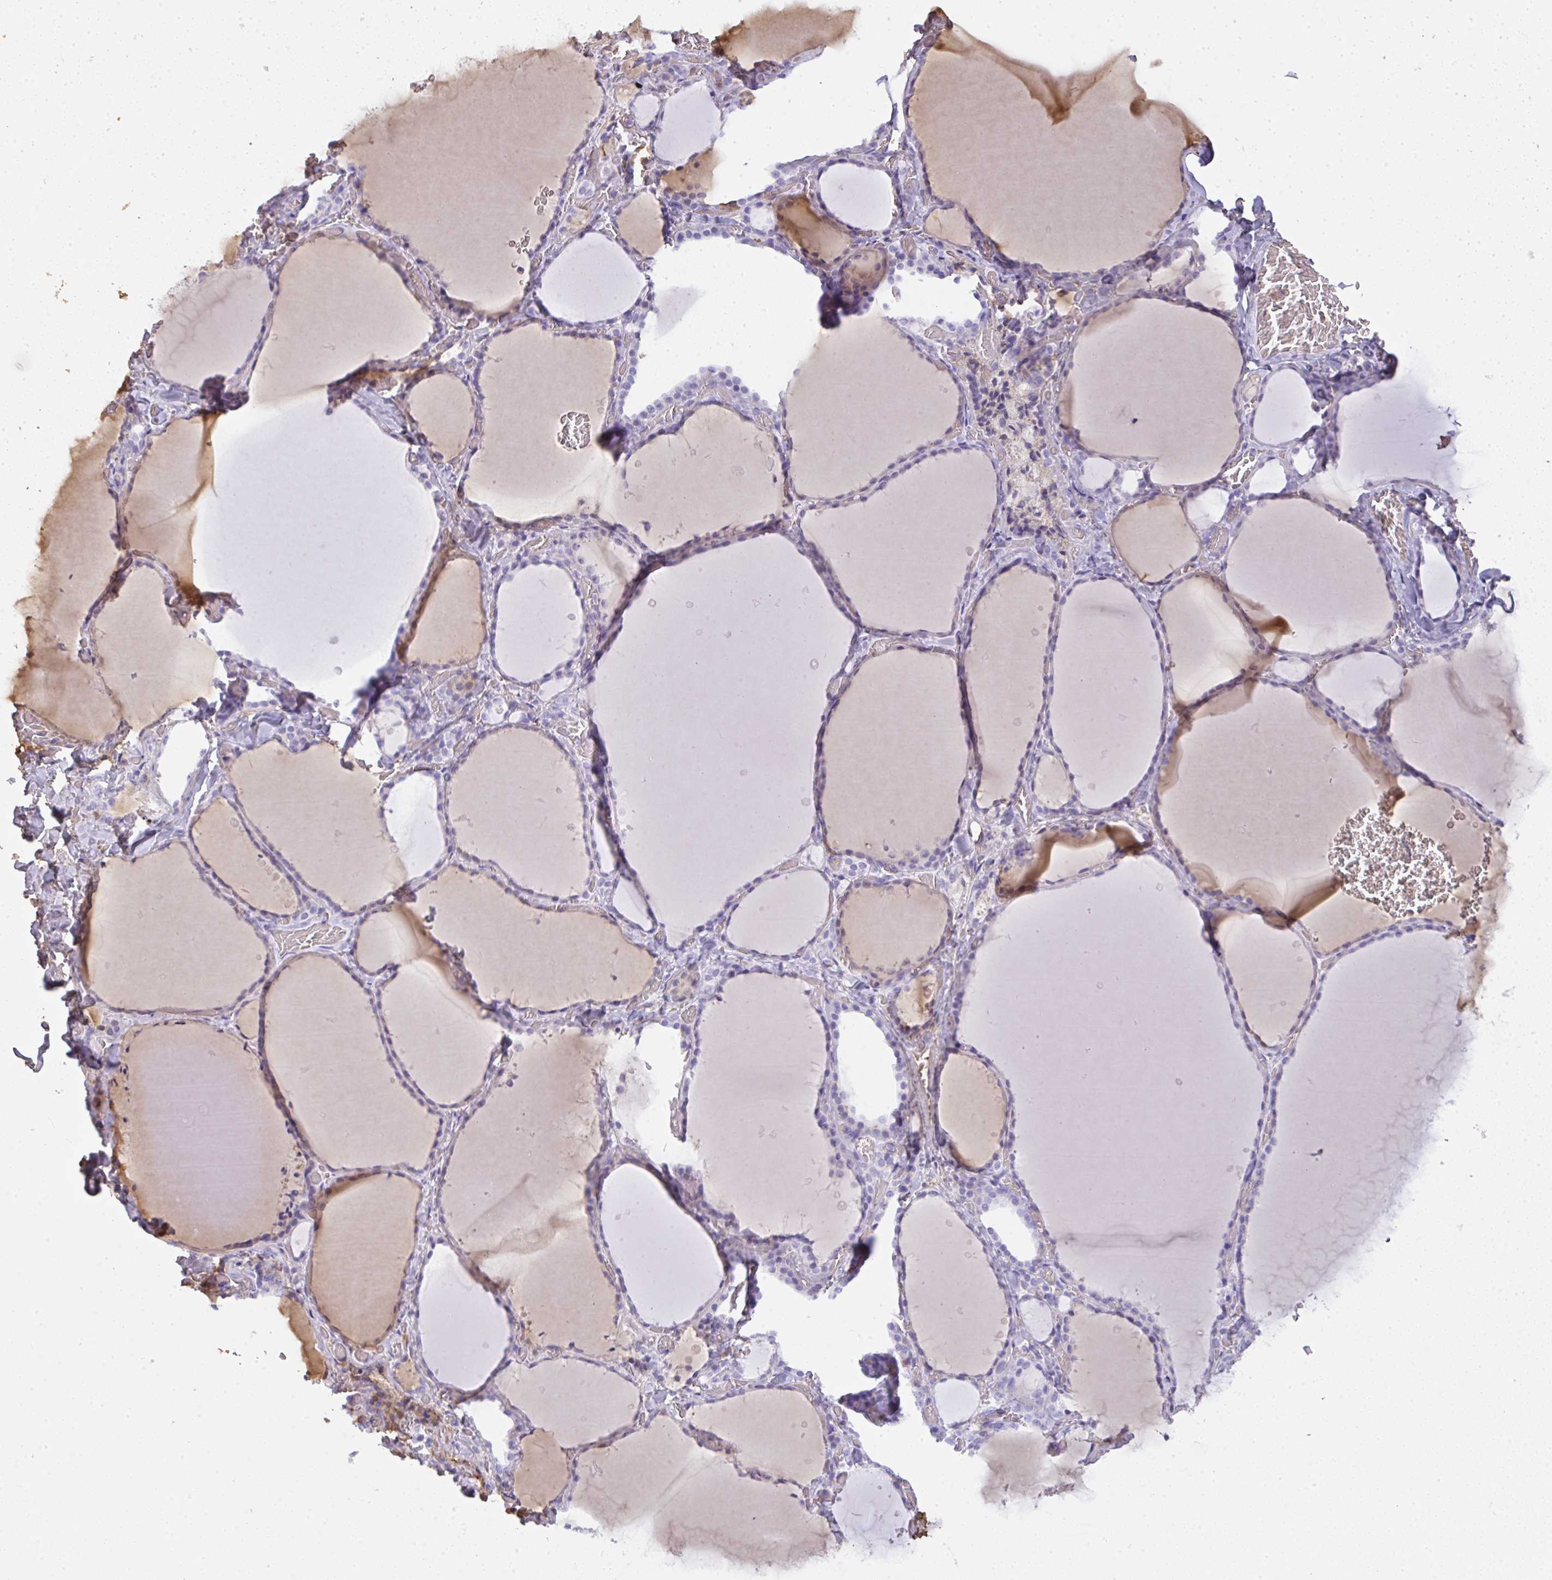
{"staining": {"intensity": "negative", "quantity": "none", "location": "none"}, "tissue": "thyroid gland", "cell_type": "Glandular cells", "image_type": "normal", "snomed": [{"axis": "morphology", "description": "Normal tissue, NOS"}, {"axis": "topography", "description": "Thyroid gland"}], "caption": "Immunohistochemistry (IHC) photomicrograph of unremarkable human thyroid gland stained for a protein (brown), which shows no staining in glandular cells.", "gene": "SMYD5", "patient": {"sex": "female", "age": 36}}